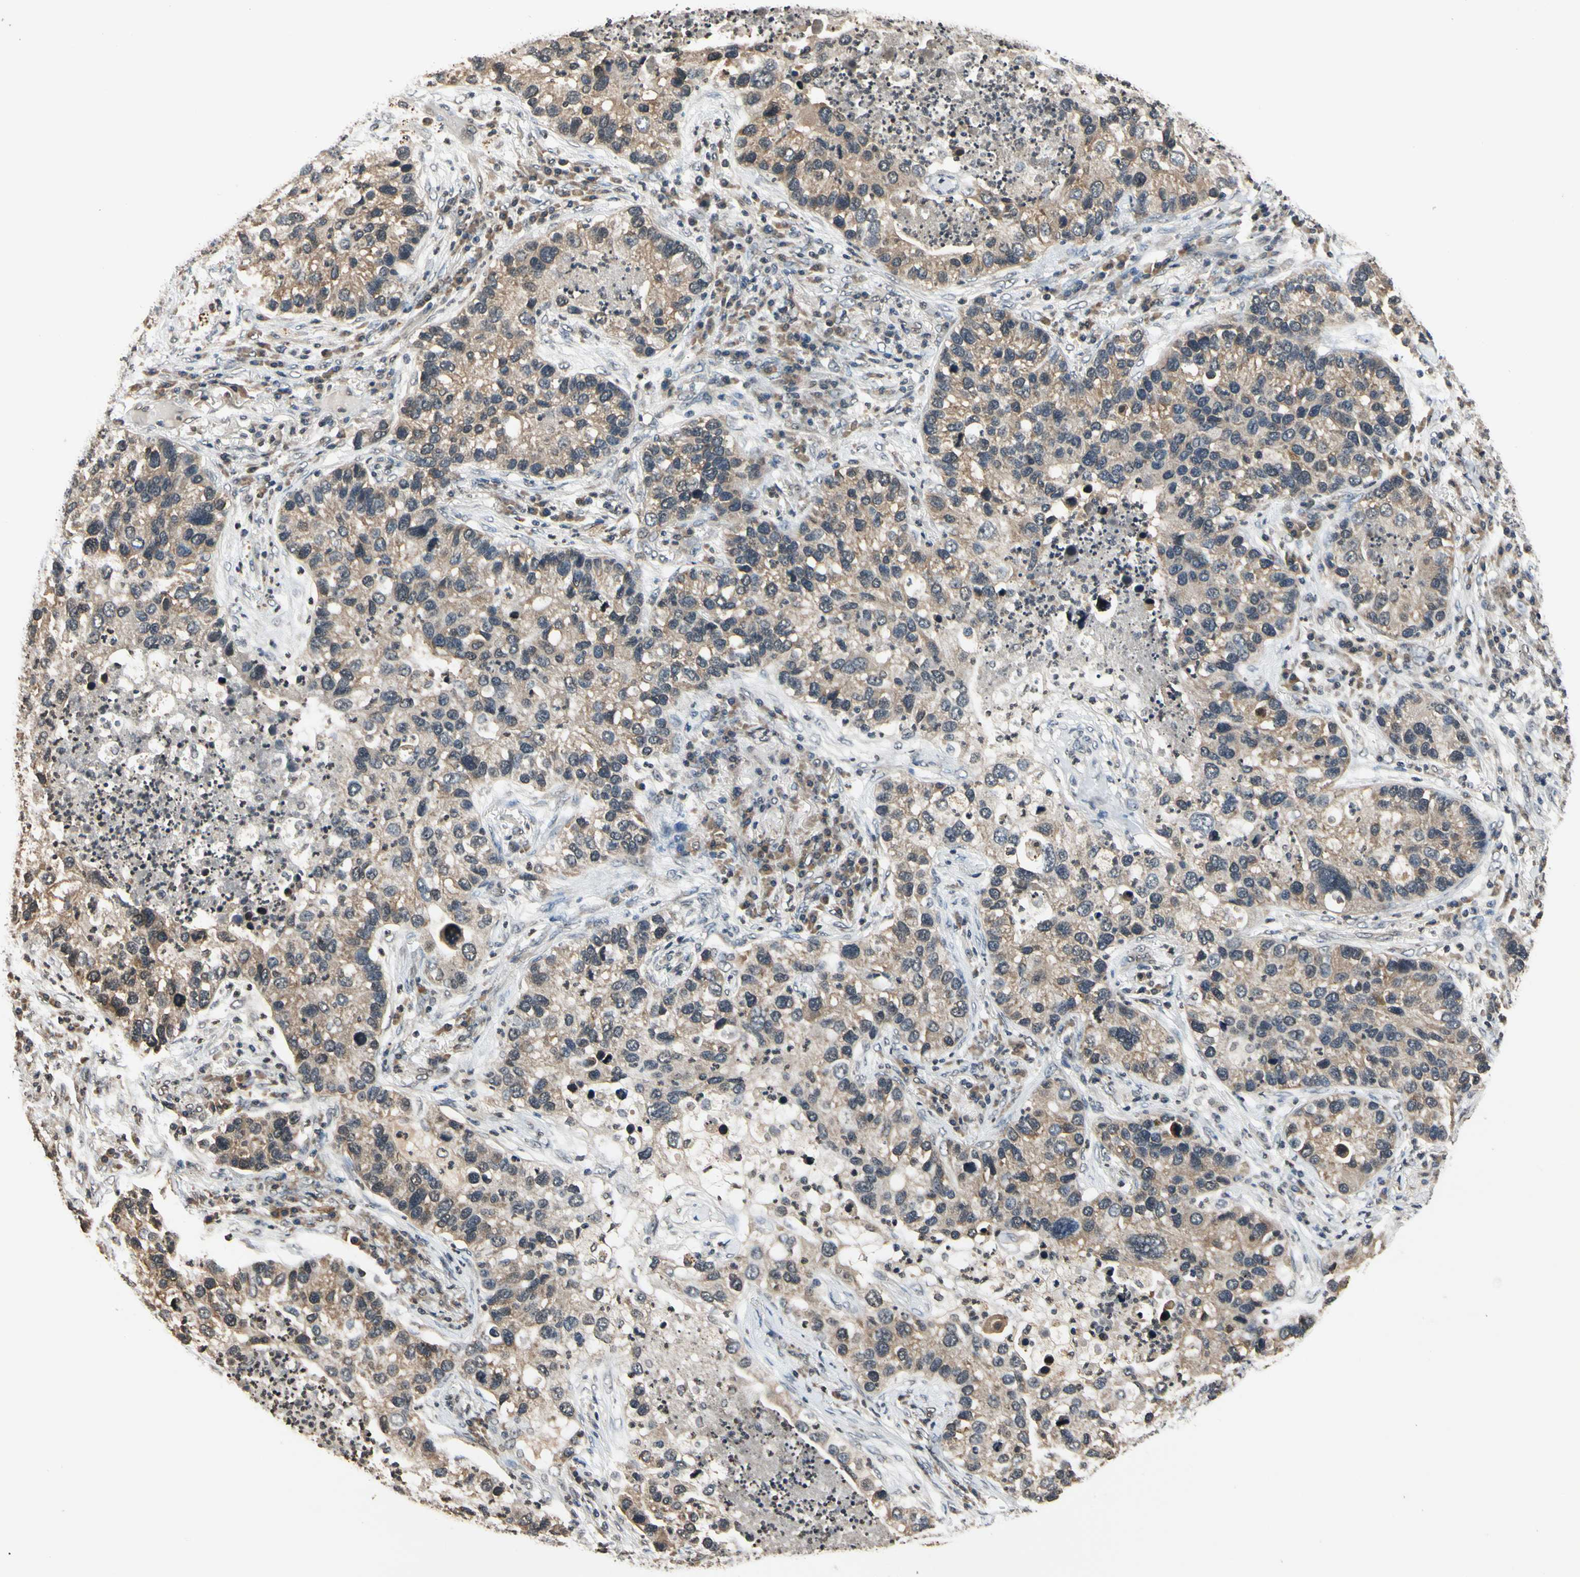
{"staining": {"intensity": "moderate", "quantity": ">75%", "location": "cytoplasmic/membranous"}, "tissue": "lung cancer", "cell_type": "Tumor cells", "image_type": "cancer", "snomed": [{"axis": "morphology", "description": "Normal tissue, NOS"}, {"axis": "morphology", "description": "Adenocarcinoma, NOS"}, {"axis": "topography", "description": "Bronchus"}, {"axis": "topography", "description": "Lung"}], "caption": "A medium amount of moderate cytoplasmic/membranous expression is present in approximately >75% of tumor cells in lung adenocarcinoma tissue. The staining is performed using DAB brown chromogen to label protein expression. The nuclei are counter-stained blue using hematoxylin.", "gene": "GCLC", "patient": {"sex": "male", "age": 54}}